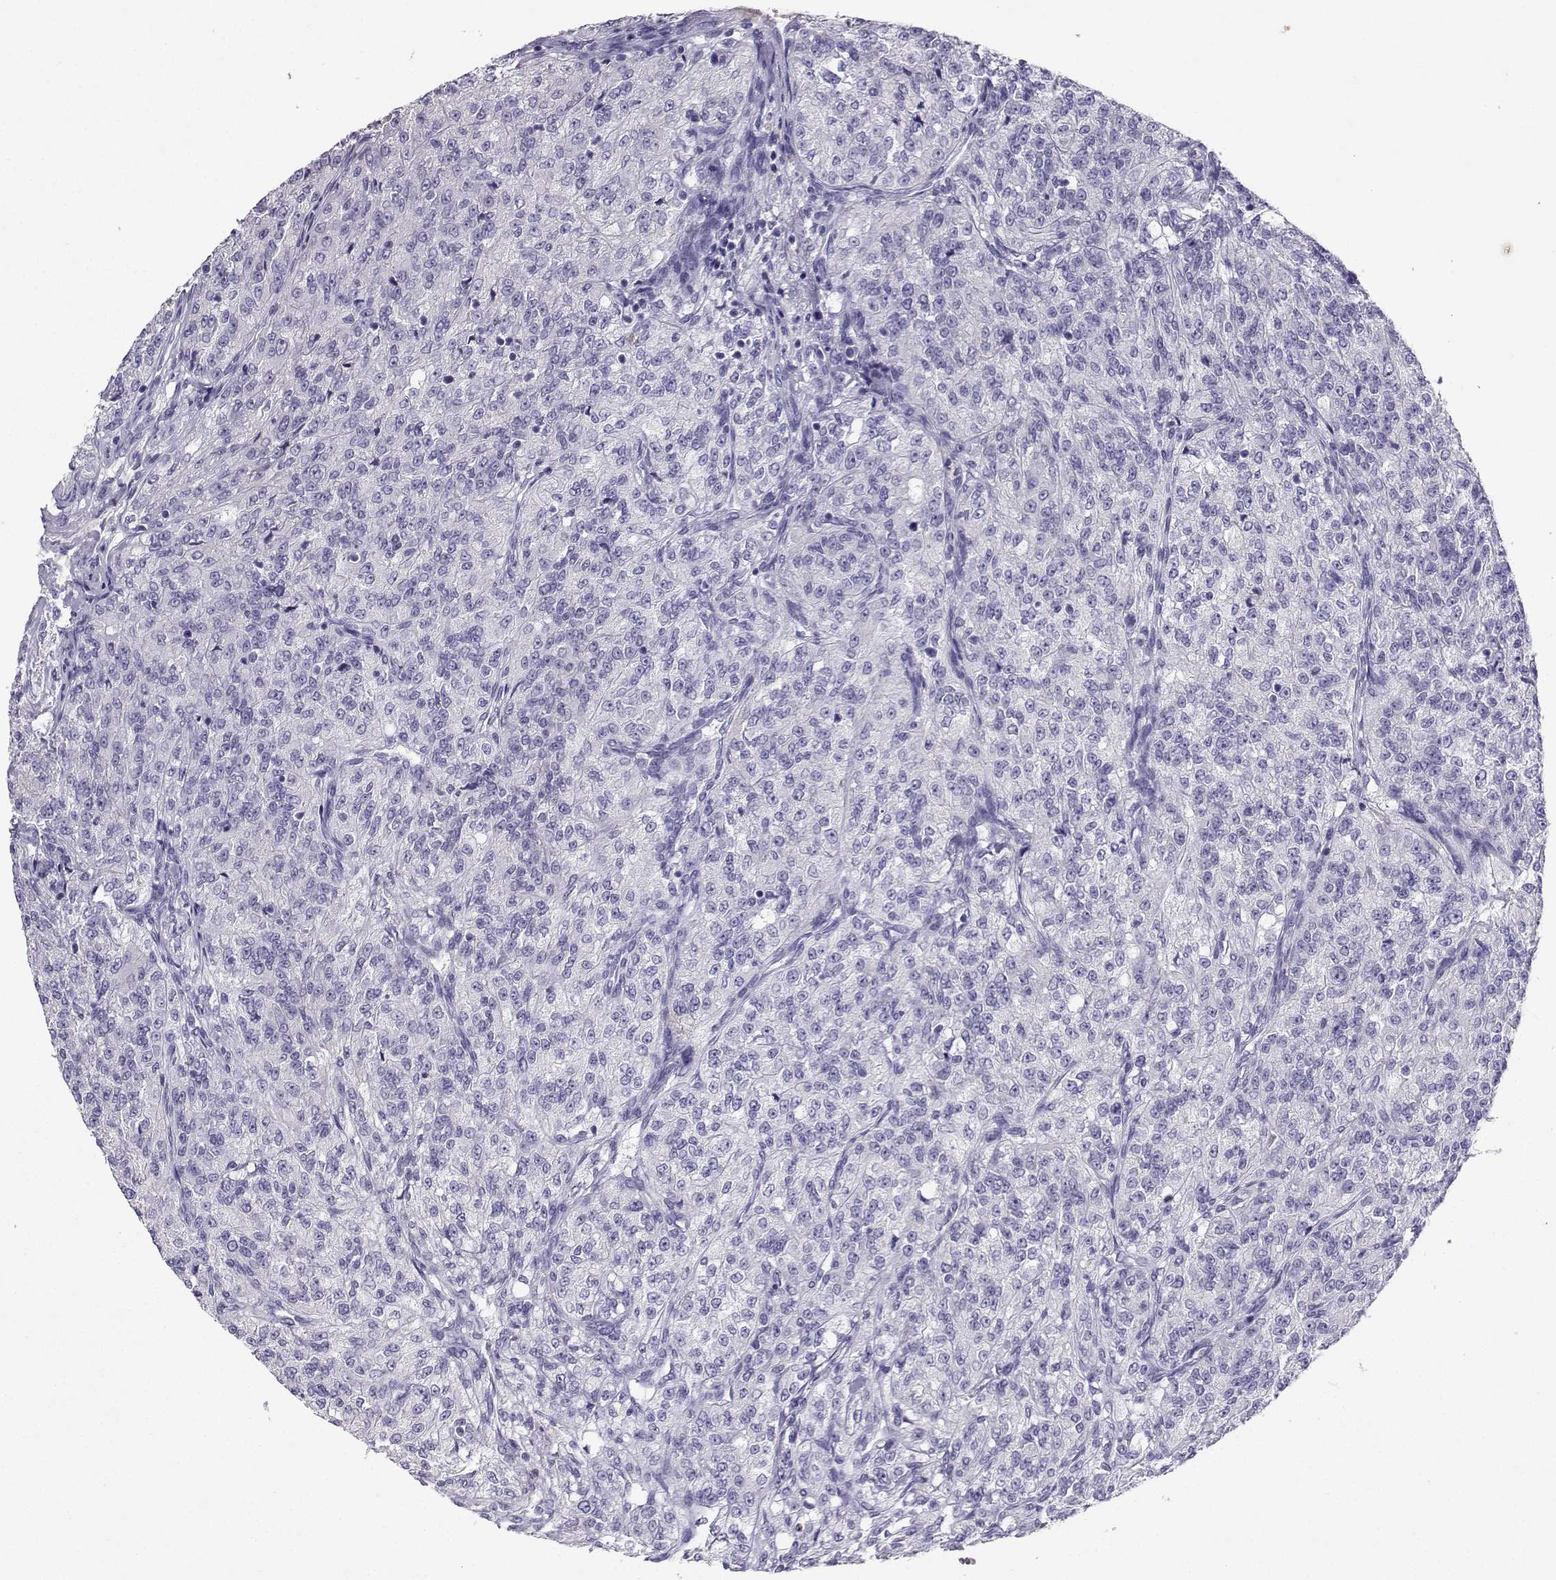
{"staining": {"intensity": "negative", "quantity": "none", "location": "none"}, "tissue": "renal cancer", "cell_type": "Tumor cells", "image_type": "cancer", "snomed": [{"axis": "morphology", "description": "Adenocarcinoma, NOS"}, {"axis": "topography", "description": "Kidney"}], "caption": "A high-resolution histopathology image shows IHC staining of renal cancer, which reveals no significant positivity in tumor cells.", "gene": "GRIK4", "patient": {"sex": "female", "age": 63}}